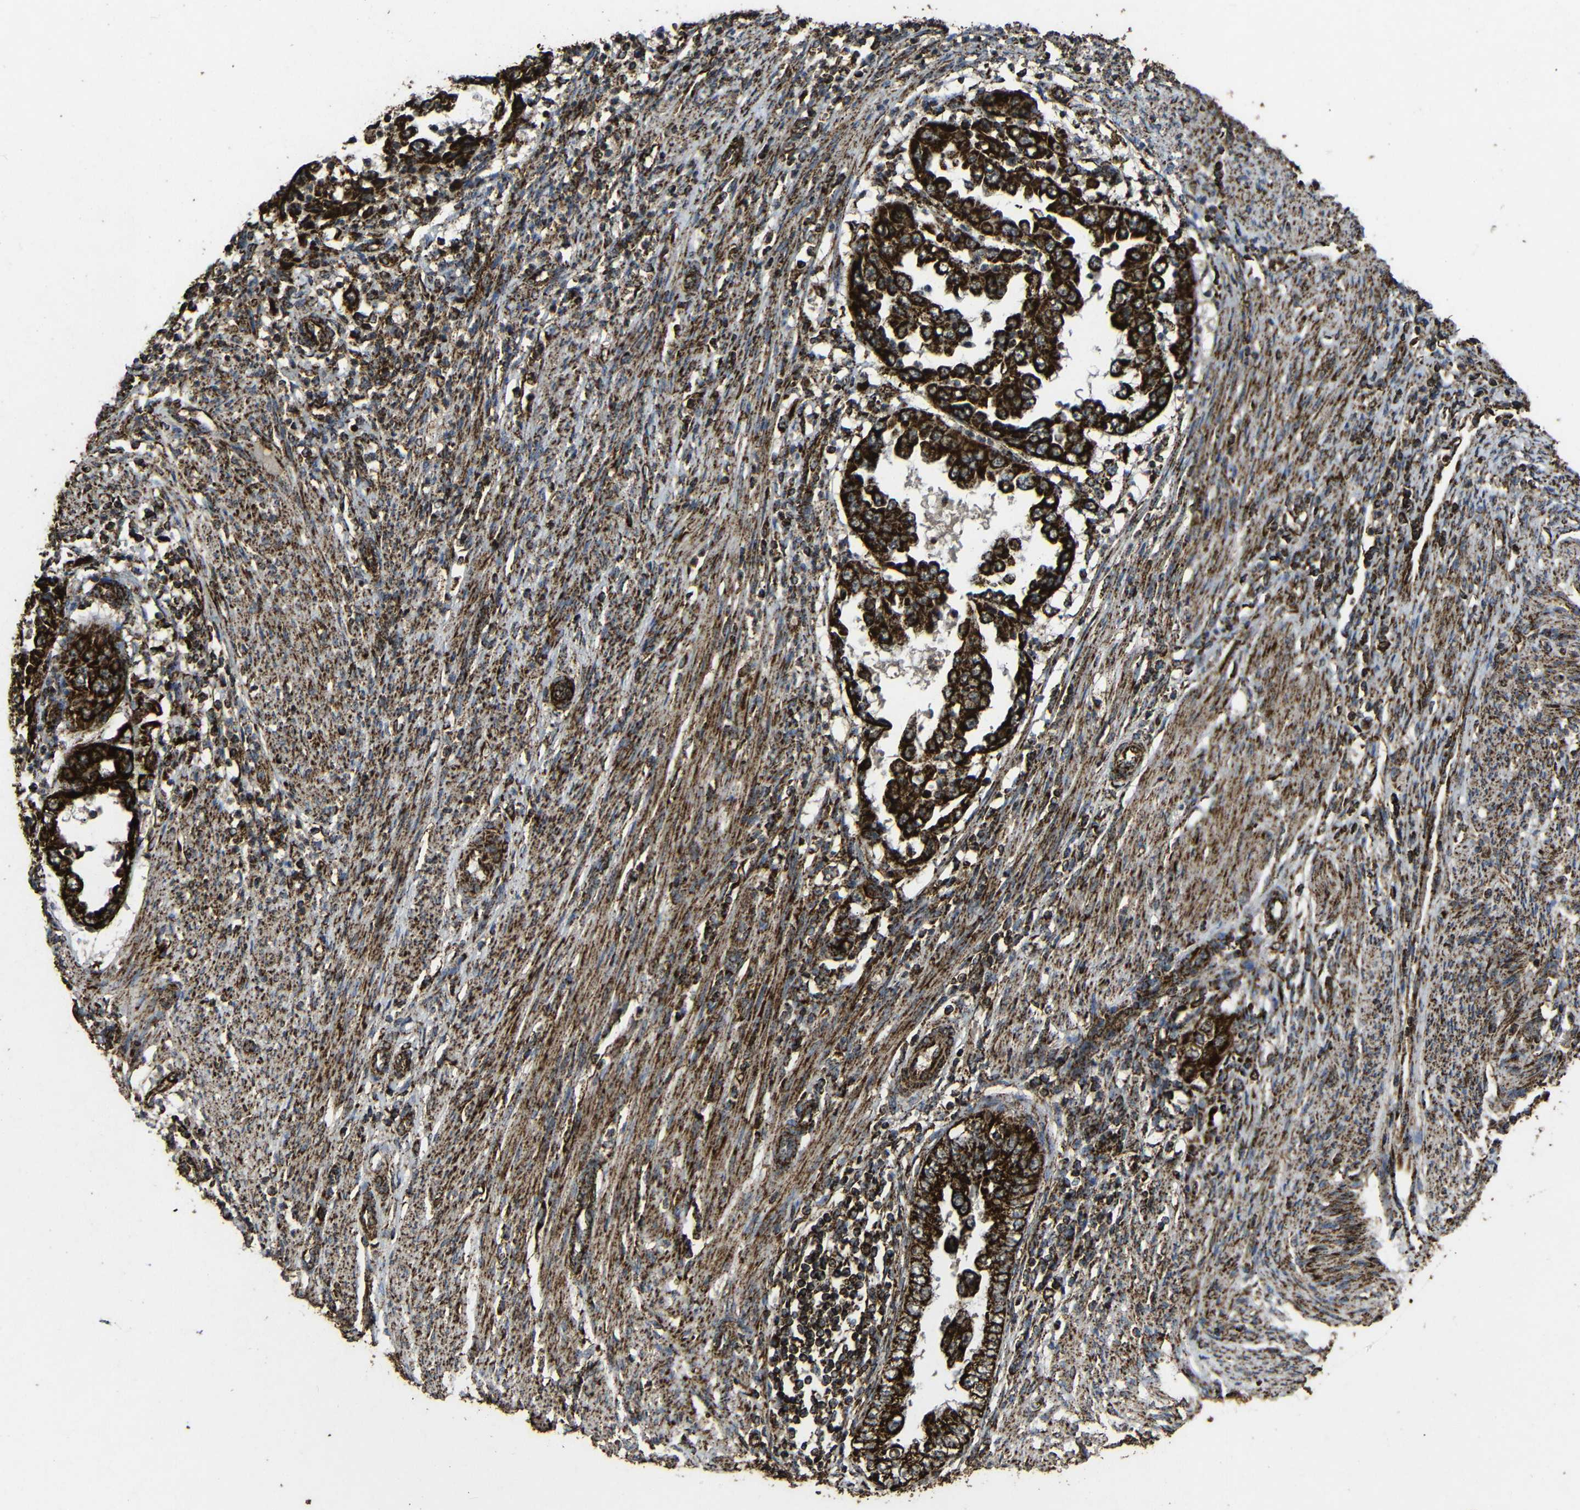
{"staining": {"intensity": "strong", "quantity": ">75%", "location": "cytoplasmic/membranous"}, "tissue": "endometrial cancer", "cell_type": "Tumor cells", "image_type": "cancer", "snomed": [{"axis": "morphology", "description": "Adenocarcinoma, NOS"}, {"axis": "topography", "description": "Endometrium"}], "caption": "Endometrial cancer (adenocarcinoma) stained for a protein (brown) shows strong cytoplasmic/membranous positive positivity in about >75% of tumor cells.", "gene": "ATP5F1A", "patient": {"sex": "female", "age": 85}}